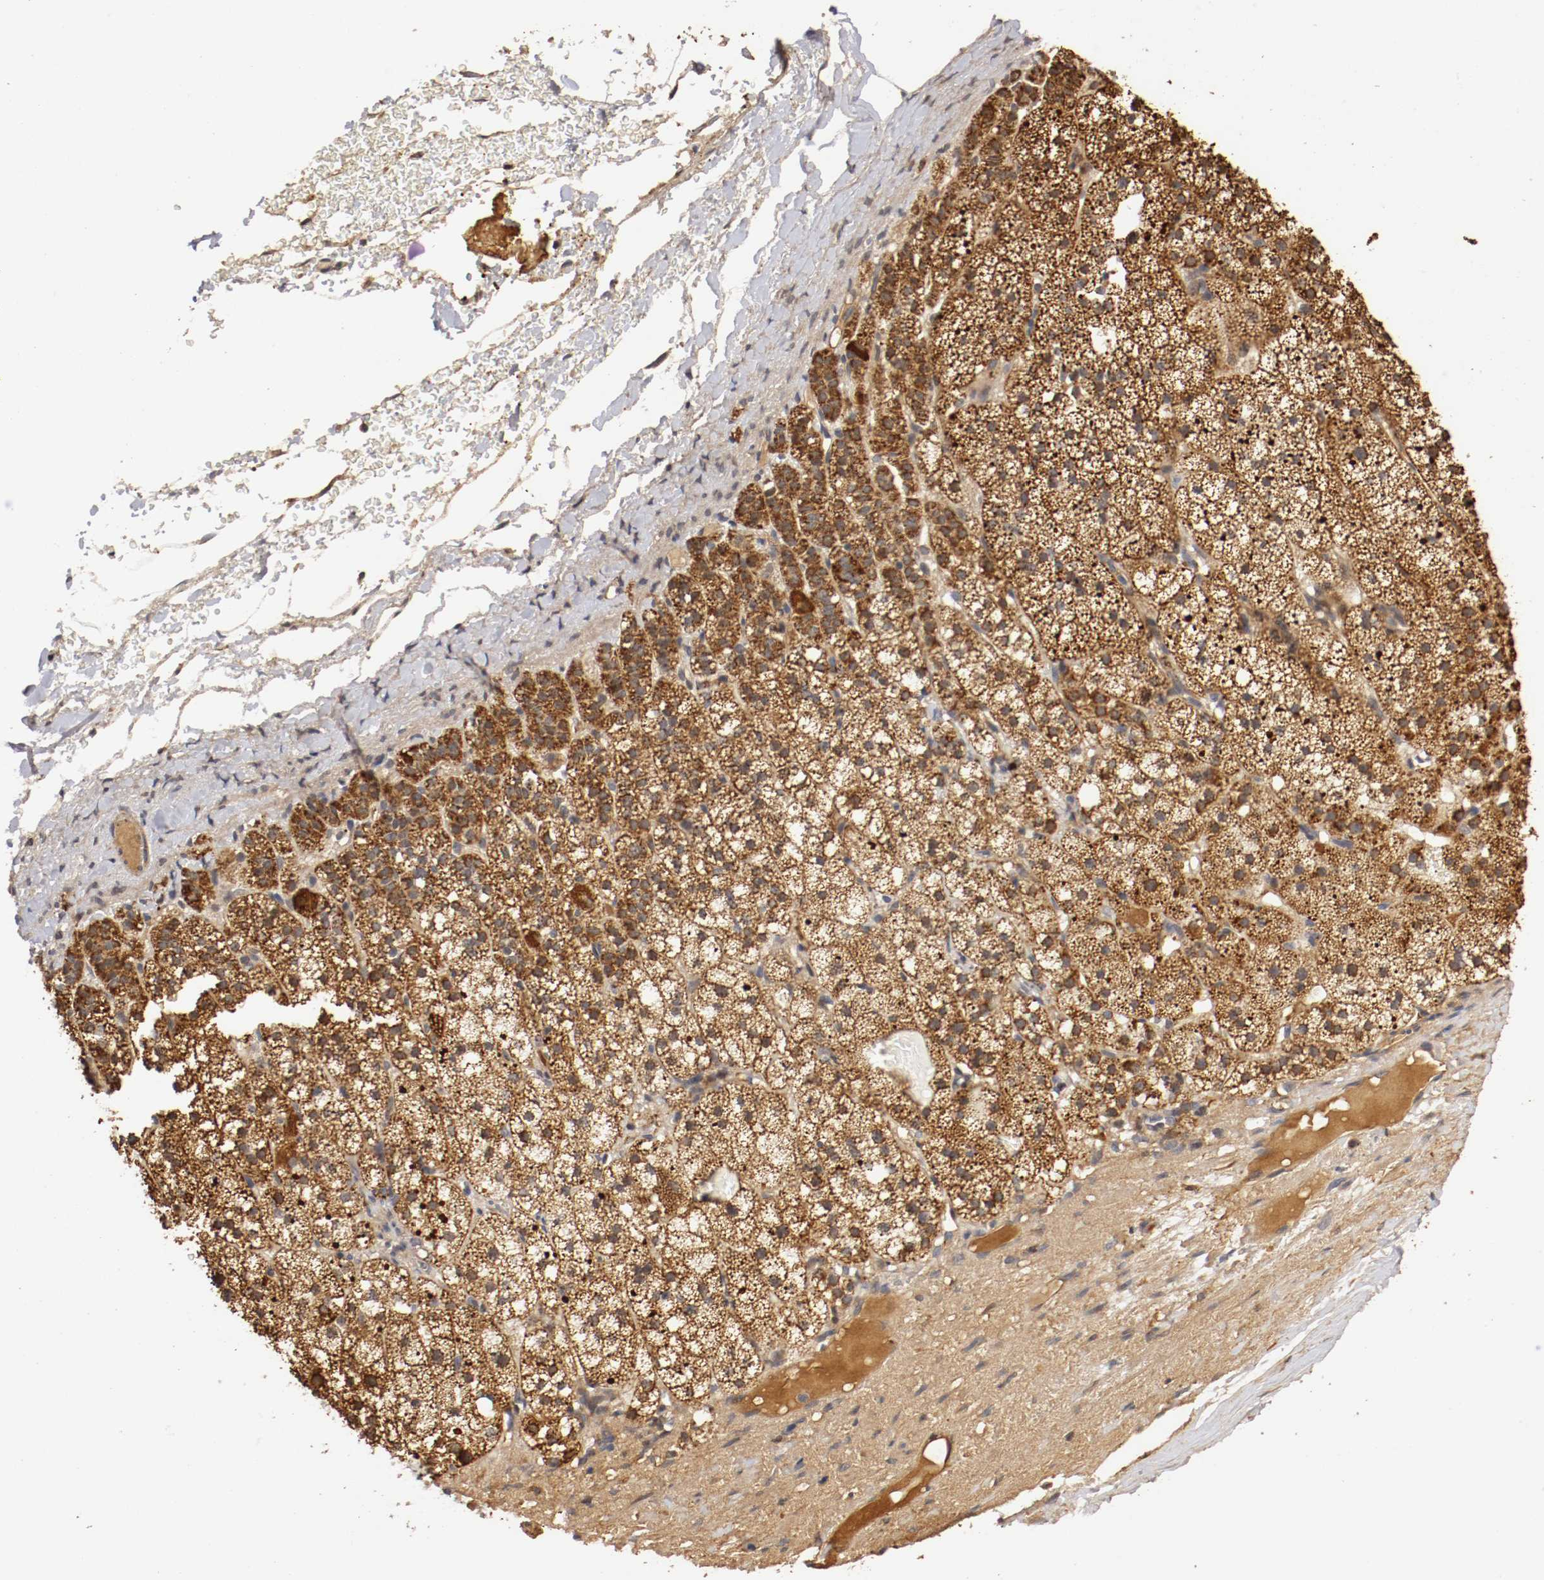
{"staining": {"intensity": "strong", "quantity": ">75%", "location": "cytoplasmic/membranous,nuclear"}, "tissue": "adrenal gland", "cell_type": "Glandular cells", "image_type": "normal", "snomed": [{"axis": "morphology", "description": "Normal tissue, NOS"}, {"axis": "topography", "description": "Adrenal gland"}], "caption": "Adrenal gland stained with DAB immunohistochemistry reveals high levels of strong cytoplasmic/membranous,nuclear positivity in about >75% of glandular cells.", "gene": "TNFRSF1B", "patient": {"sex": "male", "age": 35}}